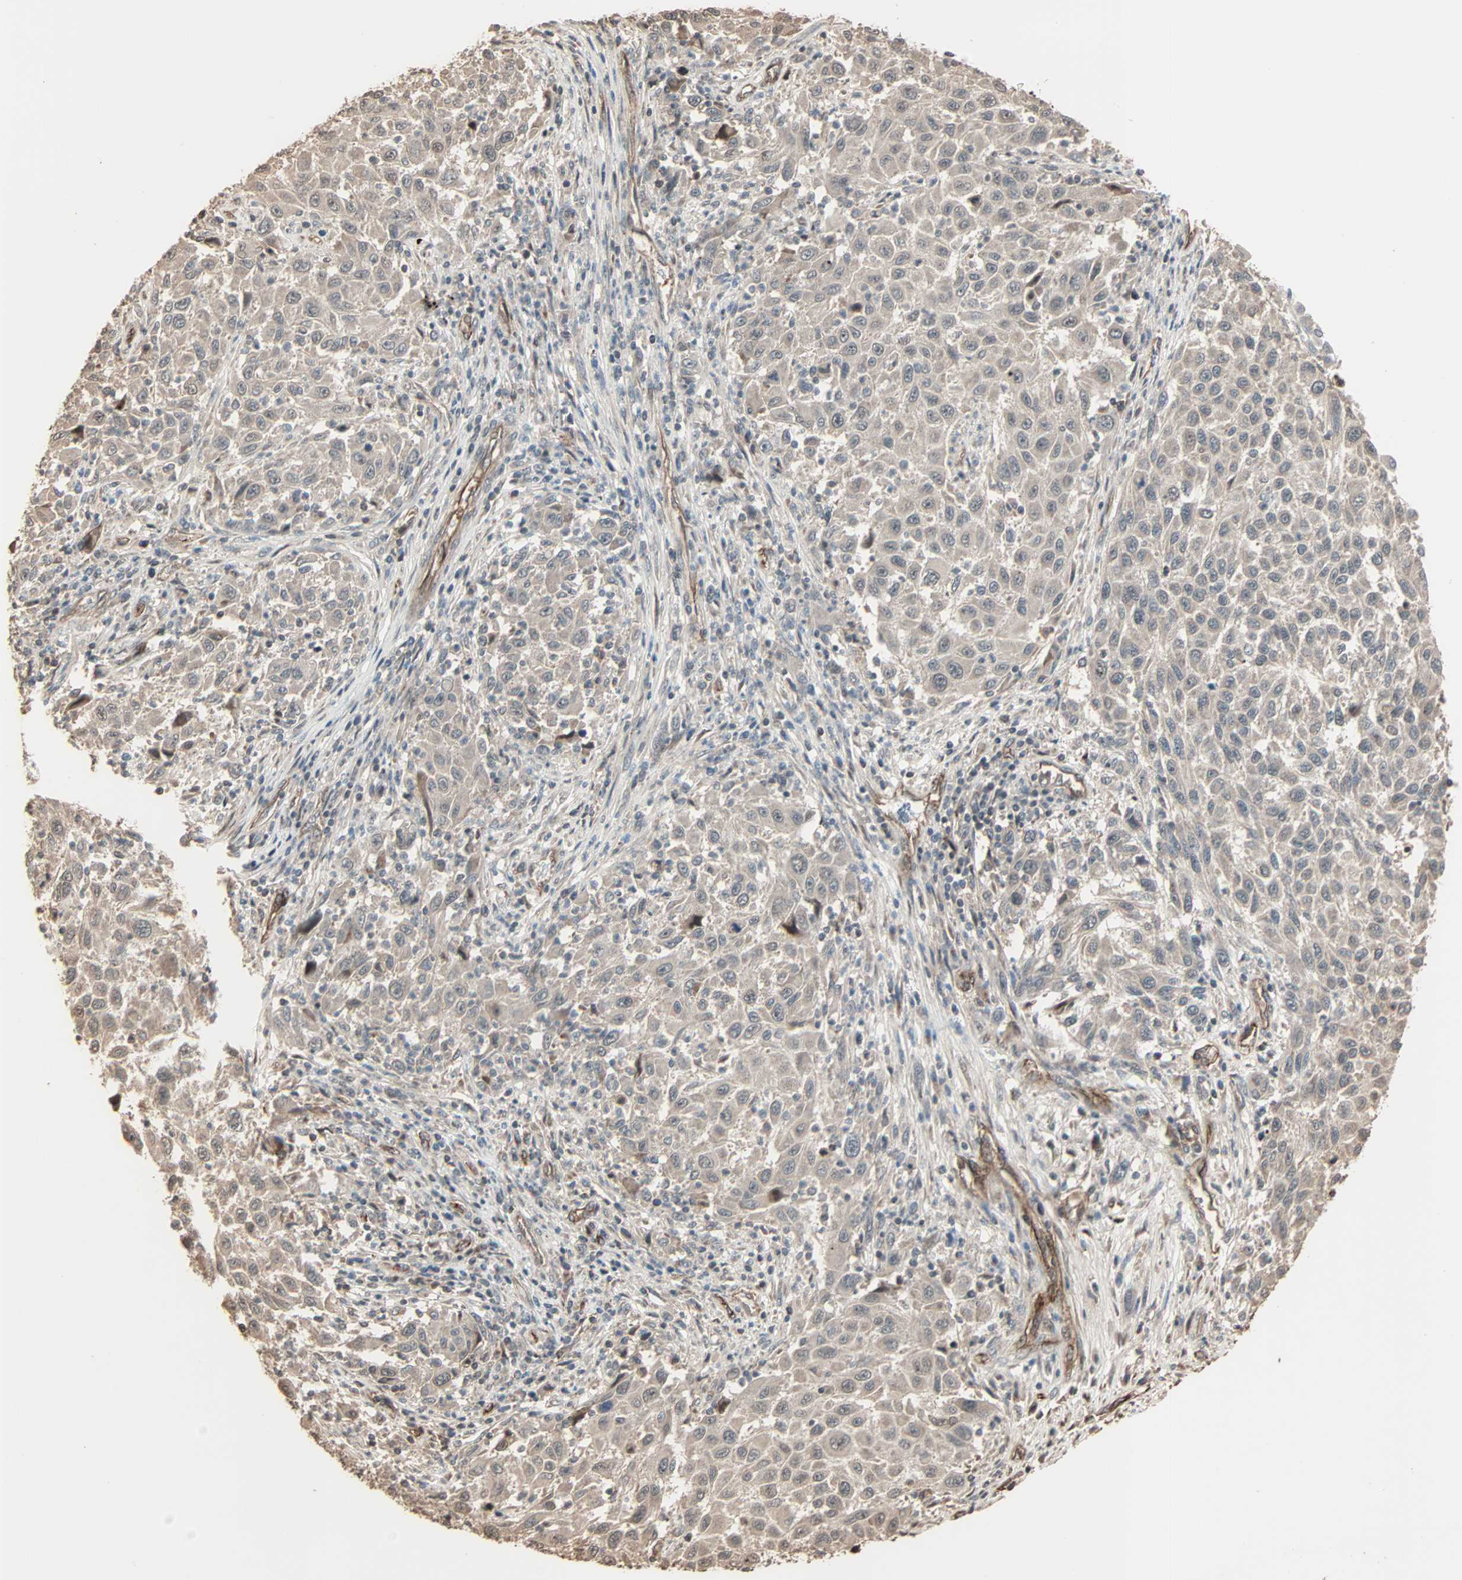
{"staining": {"intensity": "weak", "quantity": ">75%", "location": "cytoplasmic/membranous"}, "tissue": "melanoma", "cell_type": "Tumor cells", "image_type": "cancer", "snomed": [{"axis": "morphology", "description": "Malignant melanoma, Metastatic site"}, {"axis": "topography", "description": "Lymph node"}], "caption": "Malignant melanoma (metastatic site) stained for a protein shows weak cytoplasmic/membranous positivity in tumor cells.", "gene": "CALCRL", "patient": {"sex": "male", "age": 61}}